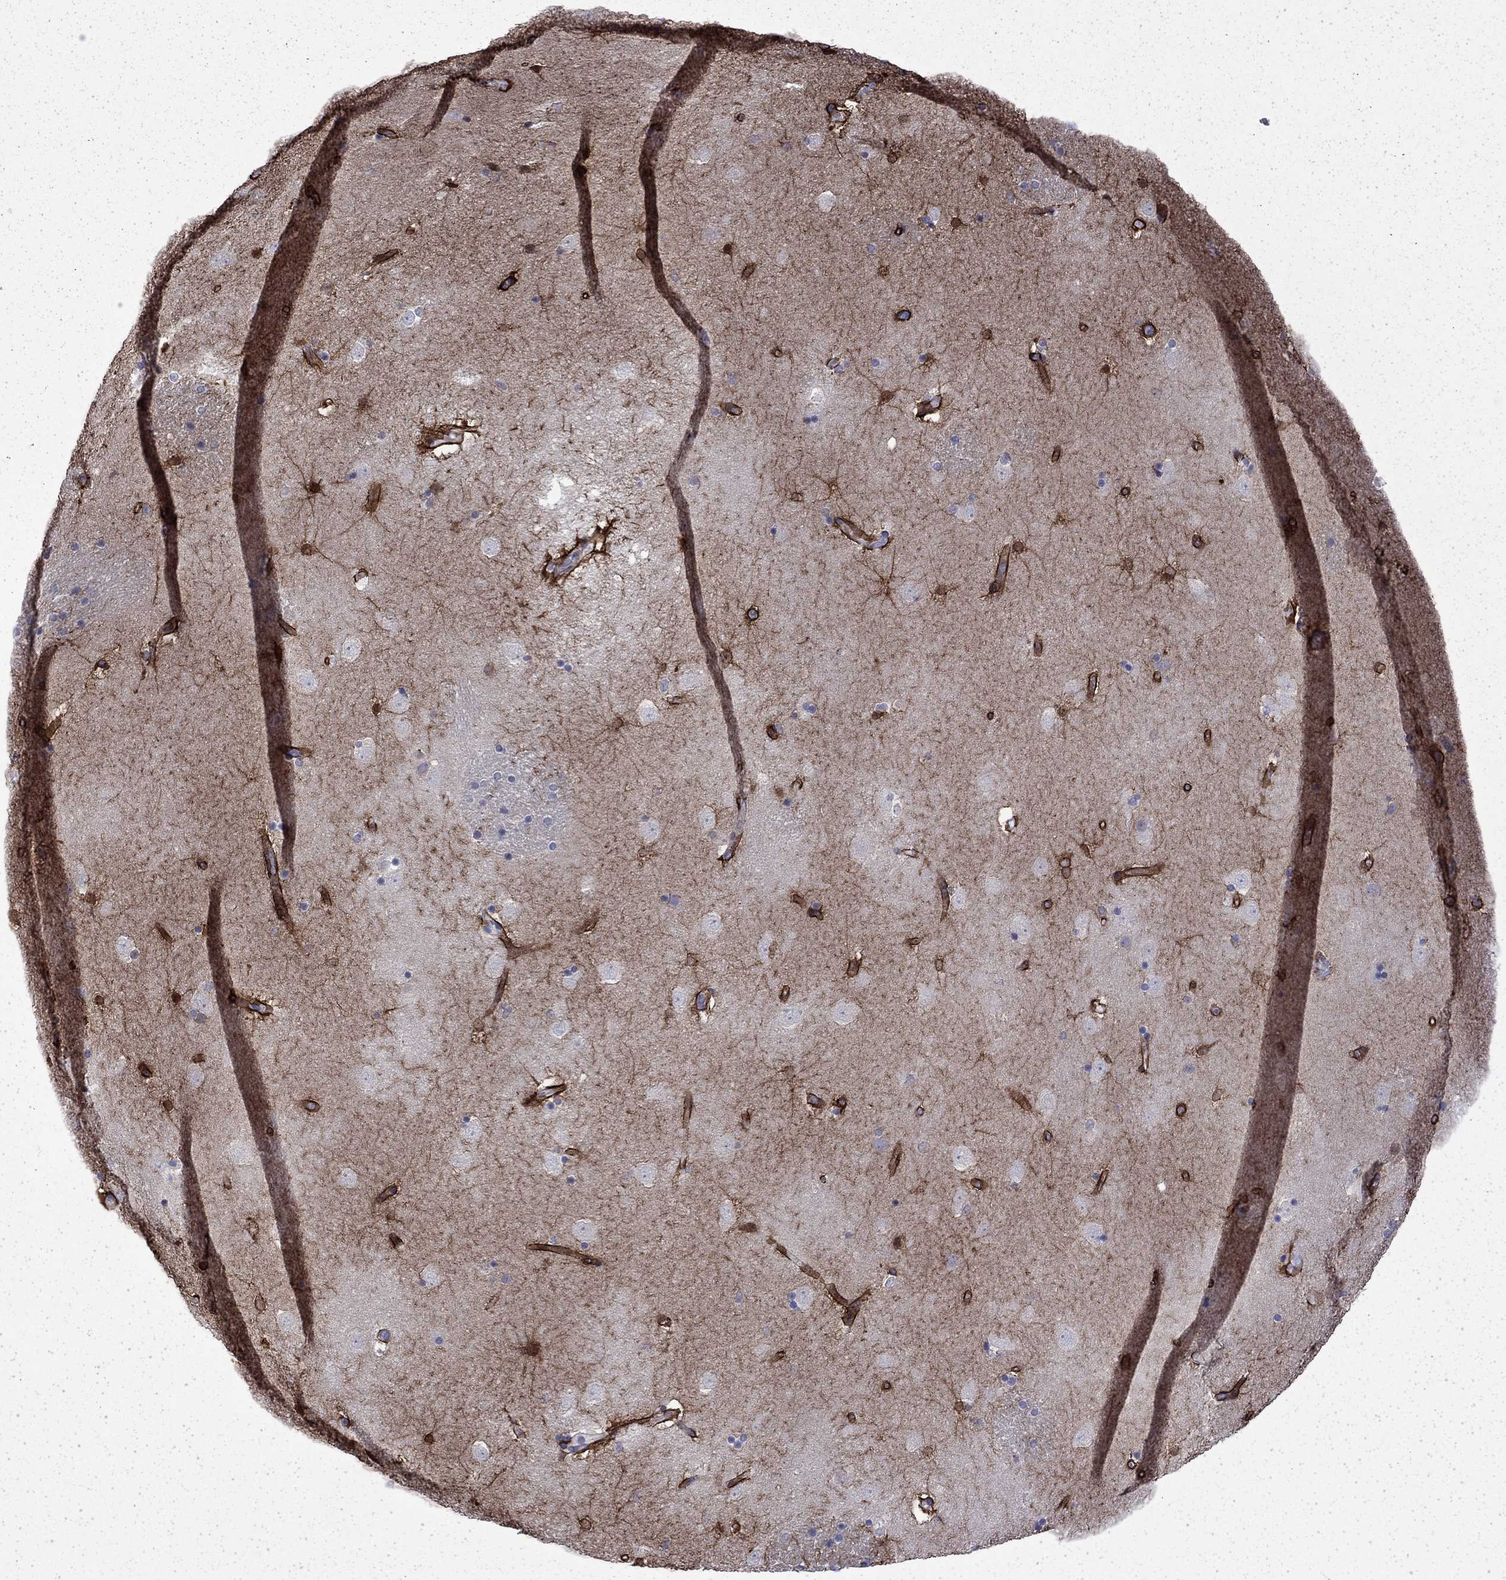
{"staining": {"intensity": "strong", "quantity": "25%-75%", "location": "cytoplasmic/membranous"}, "tissue": "caudate", "cell_type": "Glial cells", "image_type": "normal", "snomed": [{"axis": "morphology", "description": "Normal tissue, NOS"}, {"axis": "topography", "description": "Lateral ventricle wall"}], "caption": "Immunohistochemical staining of unremarkable caudate reveals 25%-75% levels of strong cytoplasmic/membranous protein staining in about 25%-75% of glial cells.", "gene": "DTNA", "patient": {"sex": "male", "age": 51}}